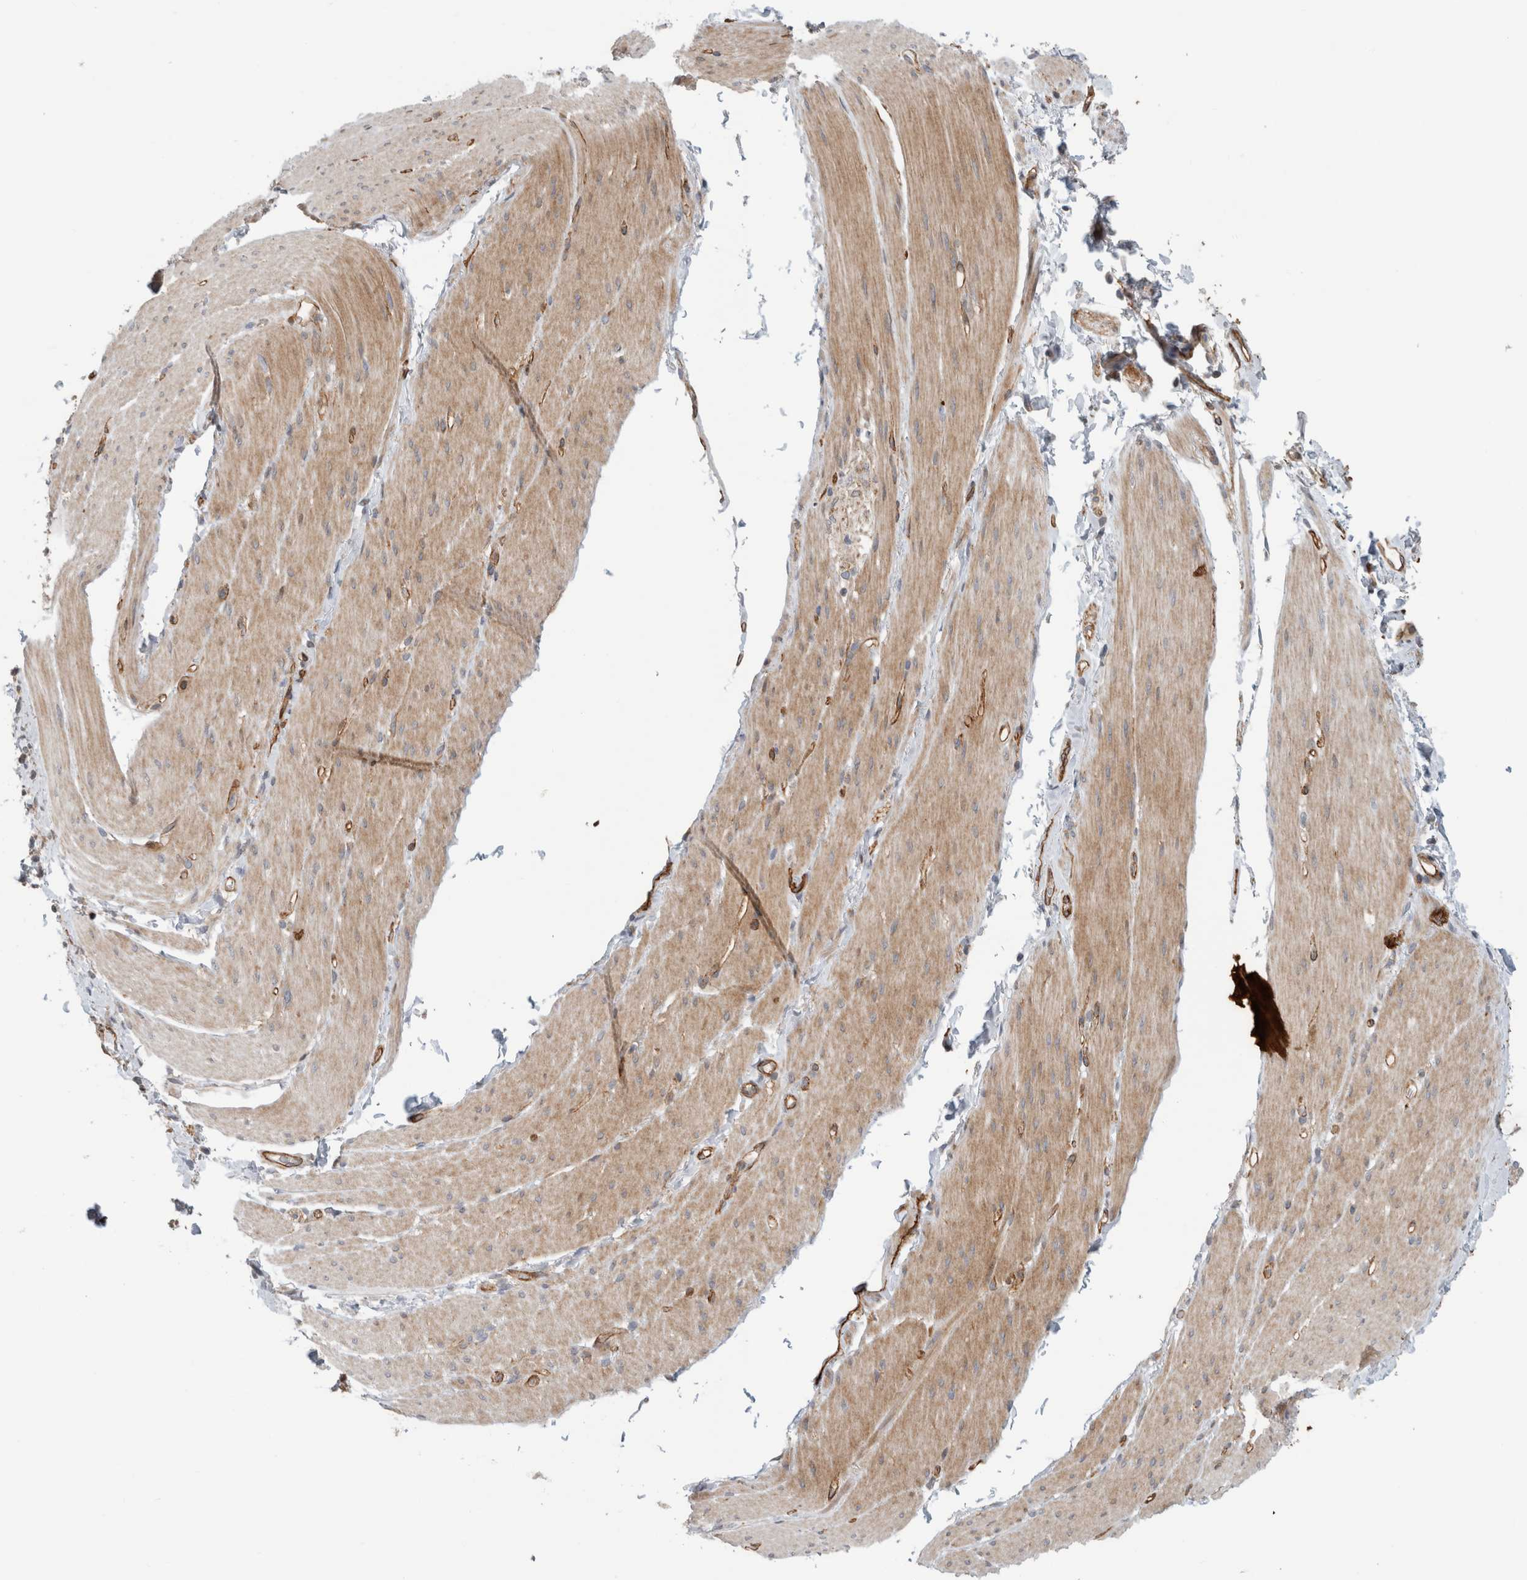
{"staining": {"intensity": "moderate", "quantity": "25%-75%", "location": "cytoplasmic/membranous"}, "tissue": "smooth muscle", "cell_type": "Smooth muscle cells", "image_type": "normal", "snomed": [{"axis": "morphology", "description": "Normal tissue, NOS"}, {"axis": "topography", "description": "Smooth muscle"}, {"axis": "topography", "description": "Small intestine"}], "caption": "High-power microscopy captured an IHC histopathology image of normal smooth muscle, revealing moderate cytoplasmic/membranous expression in approximately 25%-75% of smooth muscle cells.", "gene": "KPNA5", "patient": {"sex": "female", "age": 84}}